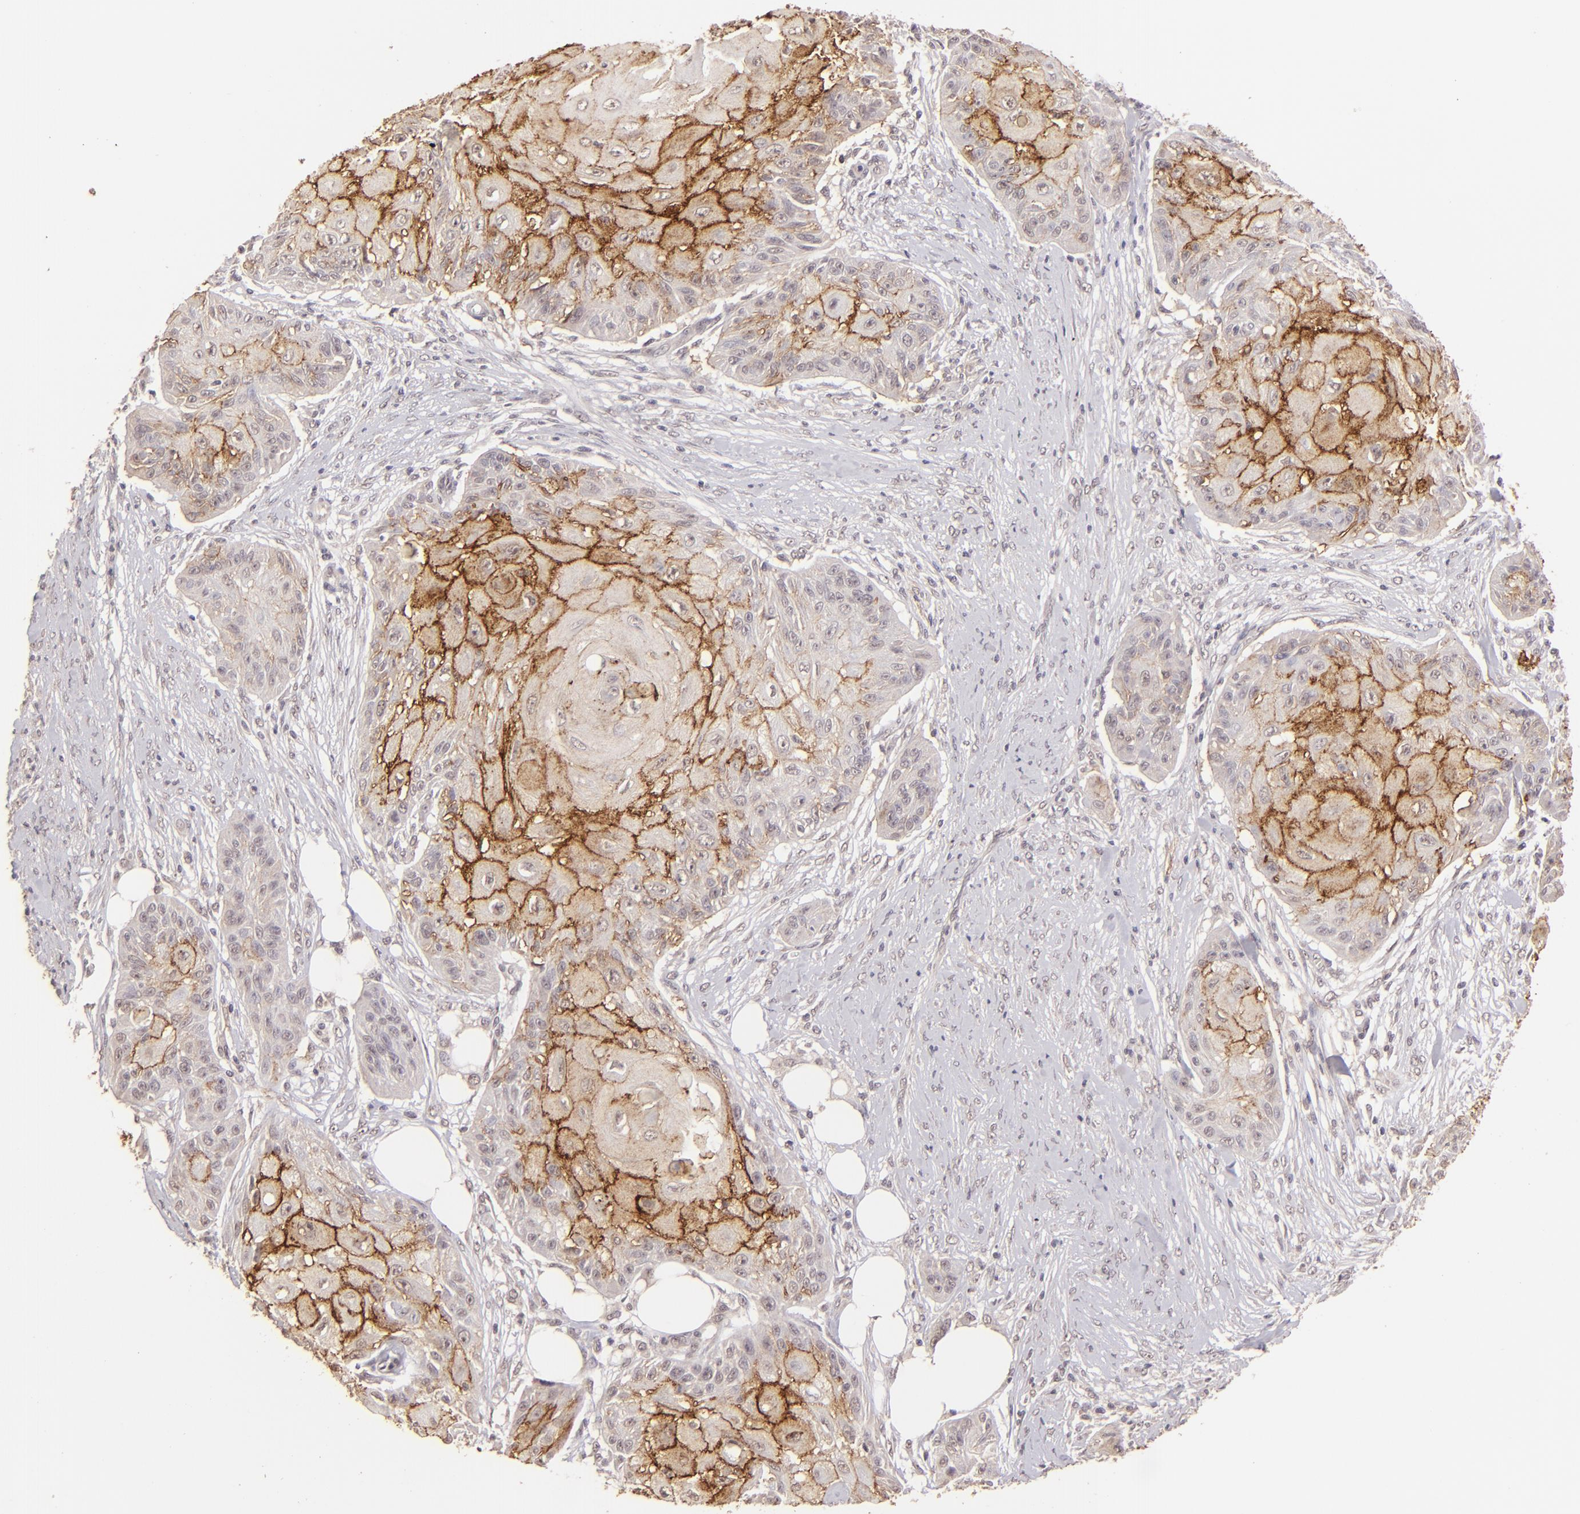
{"staining": {"intensity": "moderate", "quantity": "25%-75%", "location": "cytoplasmic/membranous"}, "tissue": "skin cancer", "cell_type": "Tumor cells", "image_type": "cancer", "snomed": [{"axis": "morphology", "description": "Squamous cell carcinoma, NOS"}, {"axis": "topography", "description": "Skin"}], "caption": "This is a histology image of immunohistochemistry (IHC) staining of skin squamous cell carcinoma, which shows moderate positivity in the cytoplasmic/membranous of tumor cells.", "gene": "CLDN1", "patient": {"sex": "female", "age": 88}}